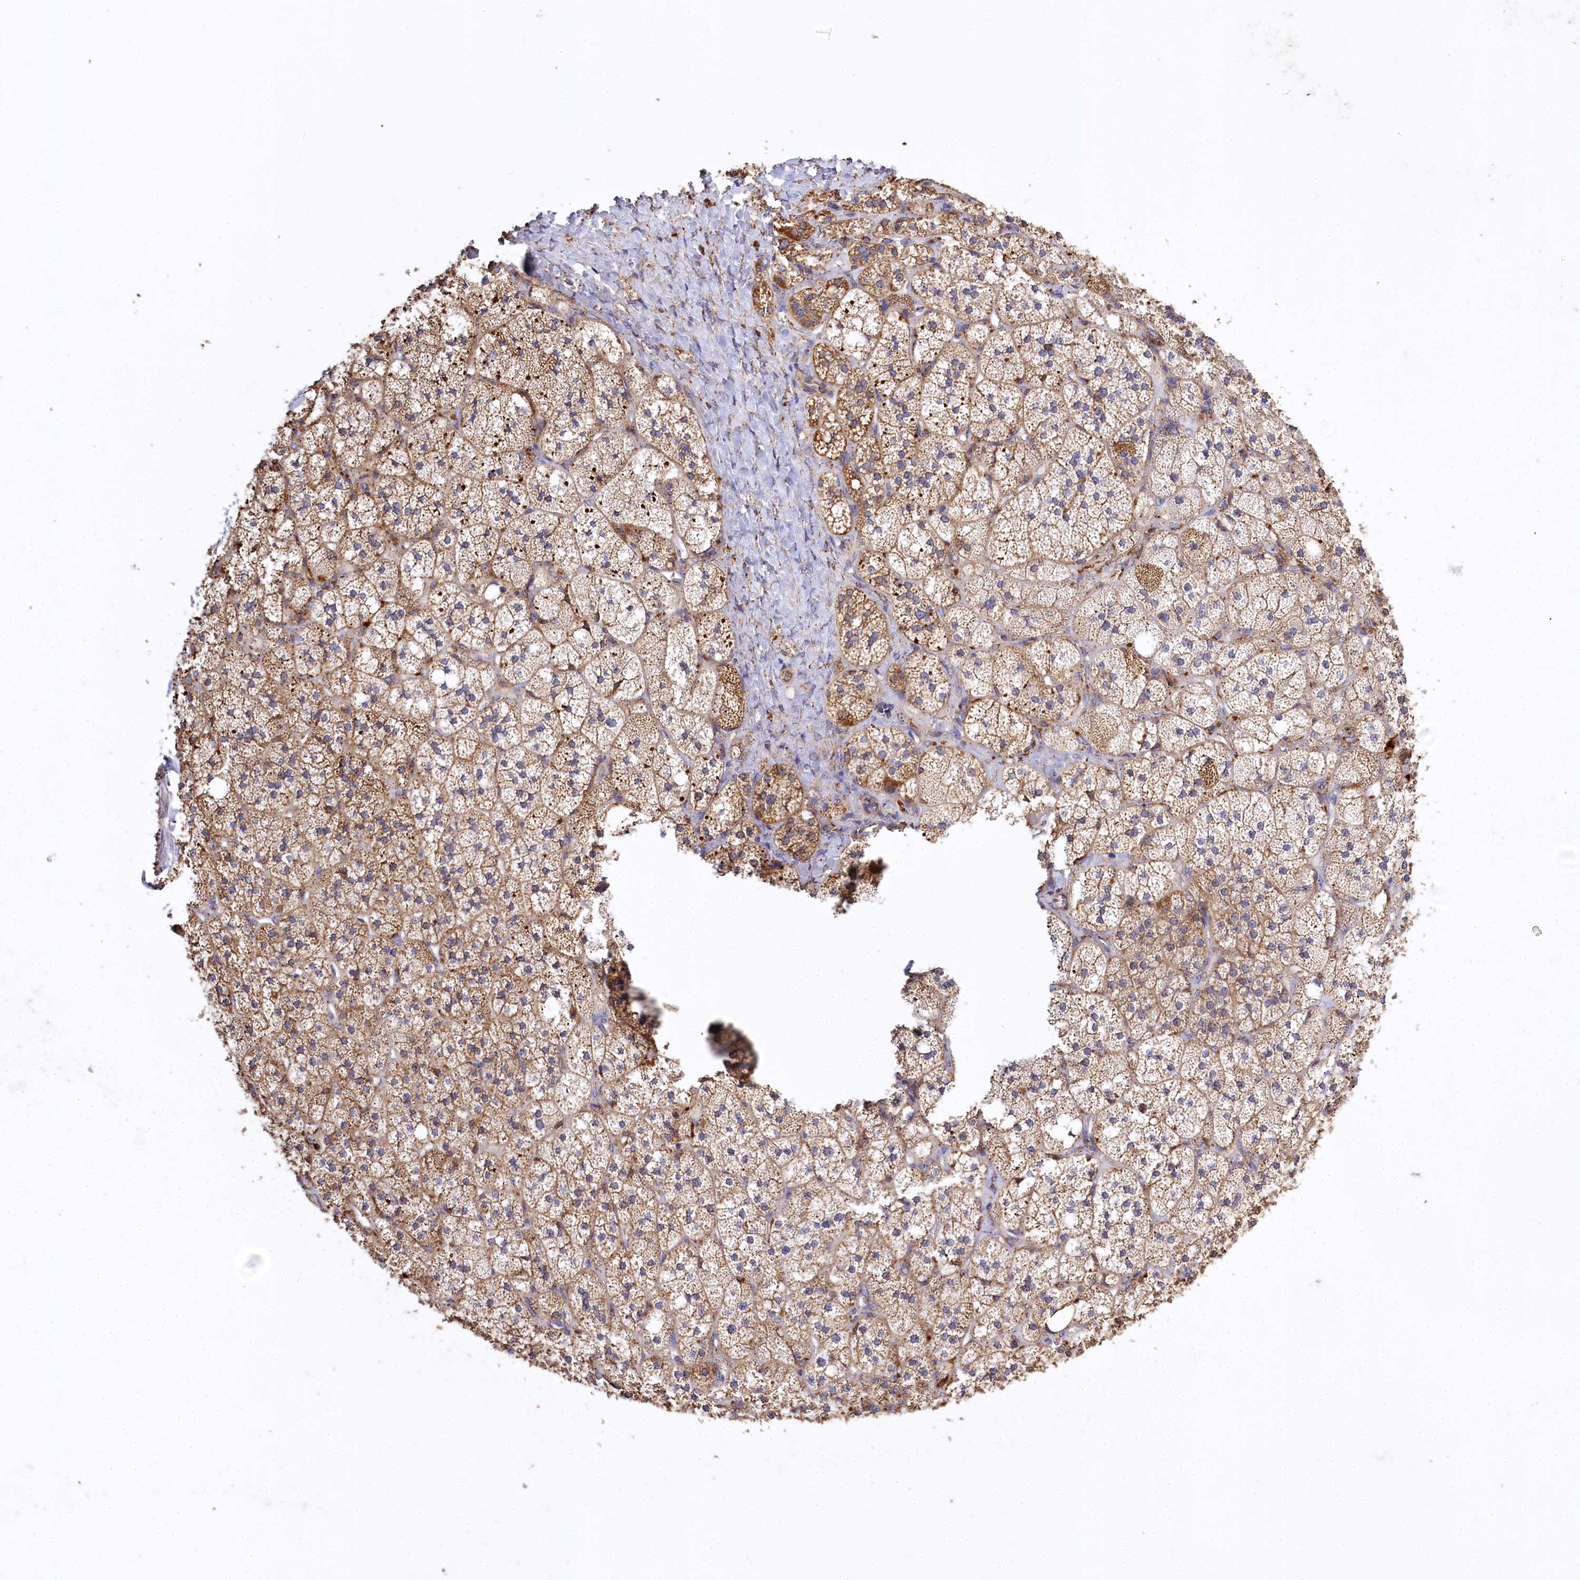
{"staining": {"intensity": "moderate", "quantity": ">75%", "location": "cytoplasmic/membranous"}, "tissue": "adrenal gland", "cell_type": "Glandular cells", "image_type": "normal", "snomed": [{"axis": "morphology", "description": "Normal tissue, NOS"}, {"axis": "topography", "description": "Adrenal gland"}], "caption": "Immunohistochemical staining of unremarkable human adrenal gland displays medium levels of moderate cytoplasmic/membranous expression in about >75% of glandular cells.", "gene": "CARD19", "patient": {"sex": "male", "age": 61}}